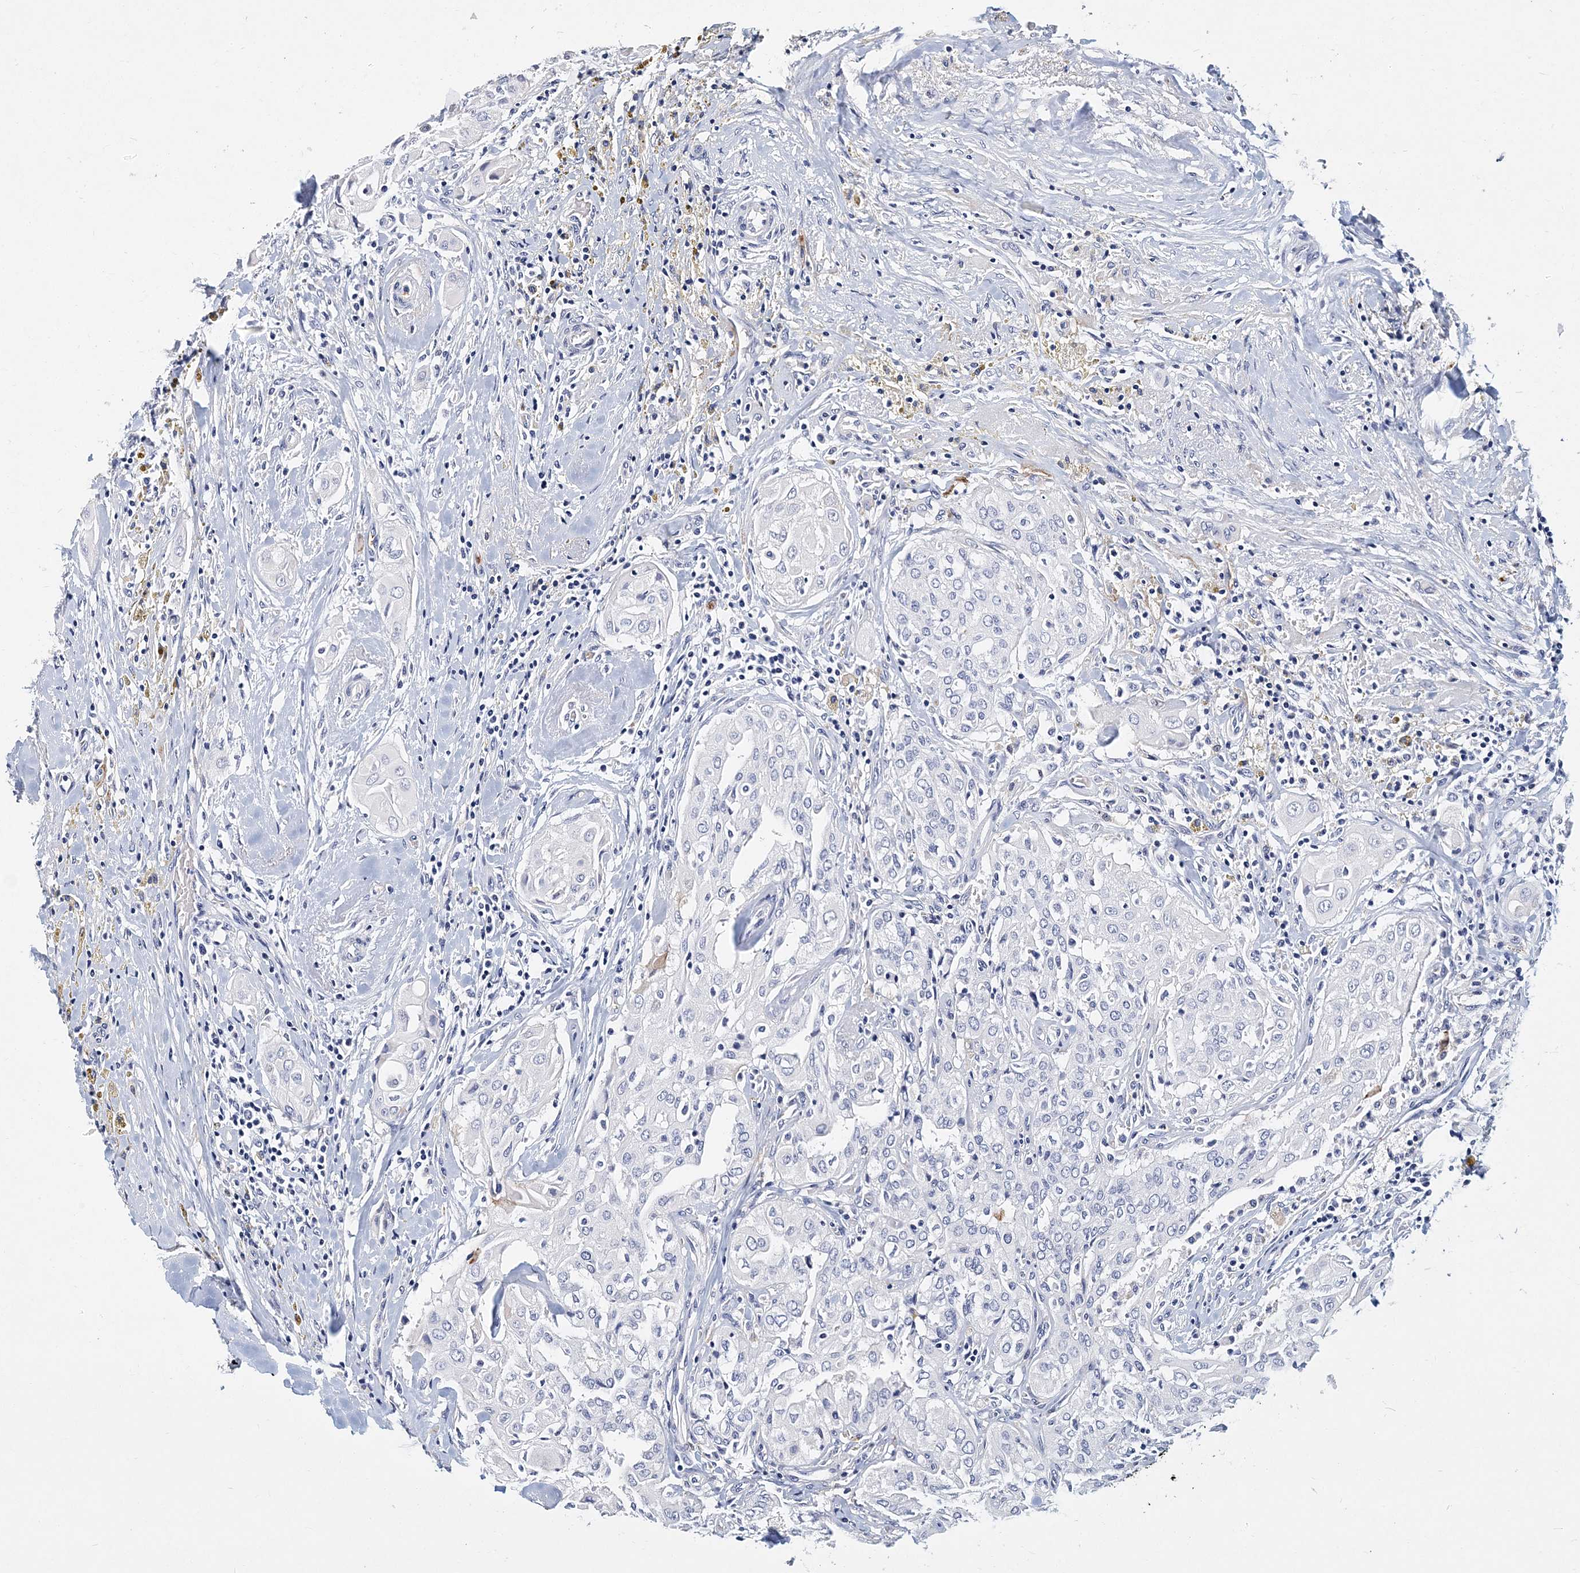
{"staining": {"intensity": "negative", "quantity": "none", "location": "none"}, "tissue": "thyroid cancer", "cell_type": "Tumor cells", "image_type": "cancer", "snomed": [{"axis": "morphology", "description": "Papillary adenocarcinoma, NOS"}, {"axis": "topography", "description": "Thyroid gland"}], "caption": "Immunohistochemical staining of human thyroid papillary adenocarcinoma exhibits no significant positivity in tumor cells.", "gene": "ITGA2B", "patient": {"sex": "female", "age": 59}}